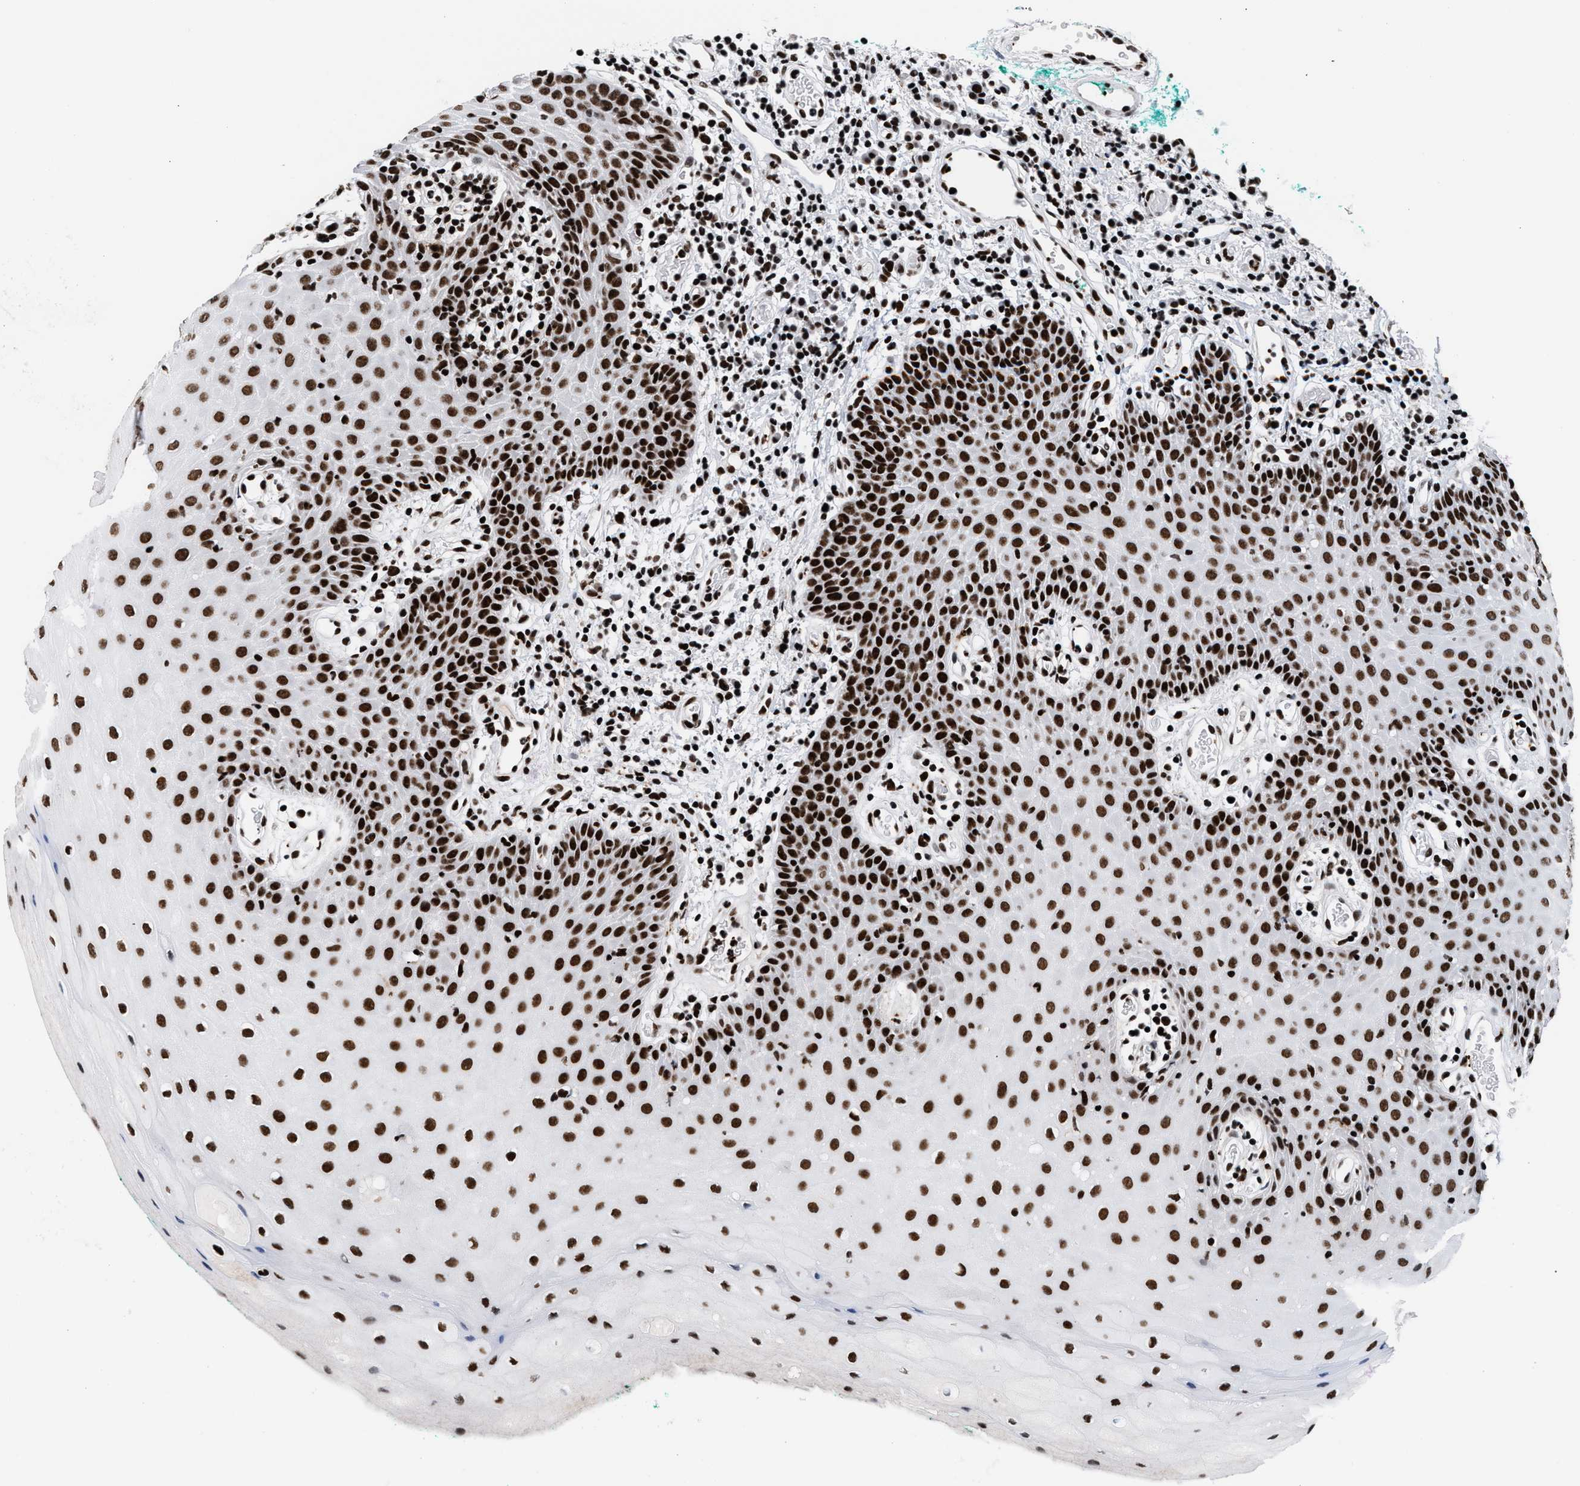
{"staining": {"intensity": "strong", "quantity": ">75%", "location": "nuclear"}, "tissue": "oral mucosa", "cell_type": "Squamous epithelial cells", "image_type": "normal", "snomed": [{"axis": "morphology", "description": "Normal tissue, NOS"}, {"axis": "morphology", "description": "Squamous cell carcinoma, NOS"}, {"axis": "topography", "description": "Oral tissue"}, {"axis": "topography", "description": "Salivary gland"}, {"axis": "topography", "description": "Head-Neck"}], "caption": "A micrograph of oral mucosa stained for a protein demonstrates strong nuclear brown staining in squamous epithelial cells.", "gene": "RAD21", "patient": {"sex": "female", "age": 62}}